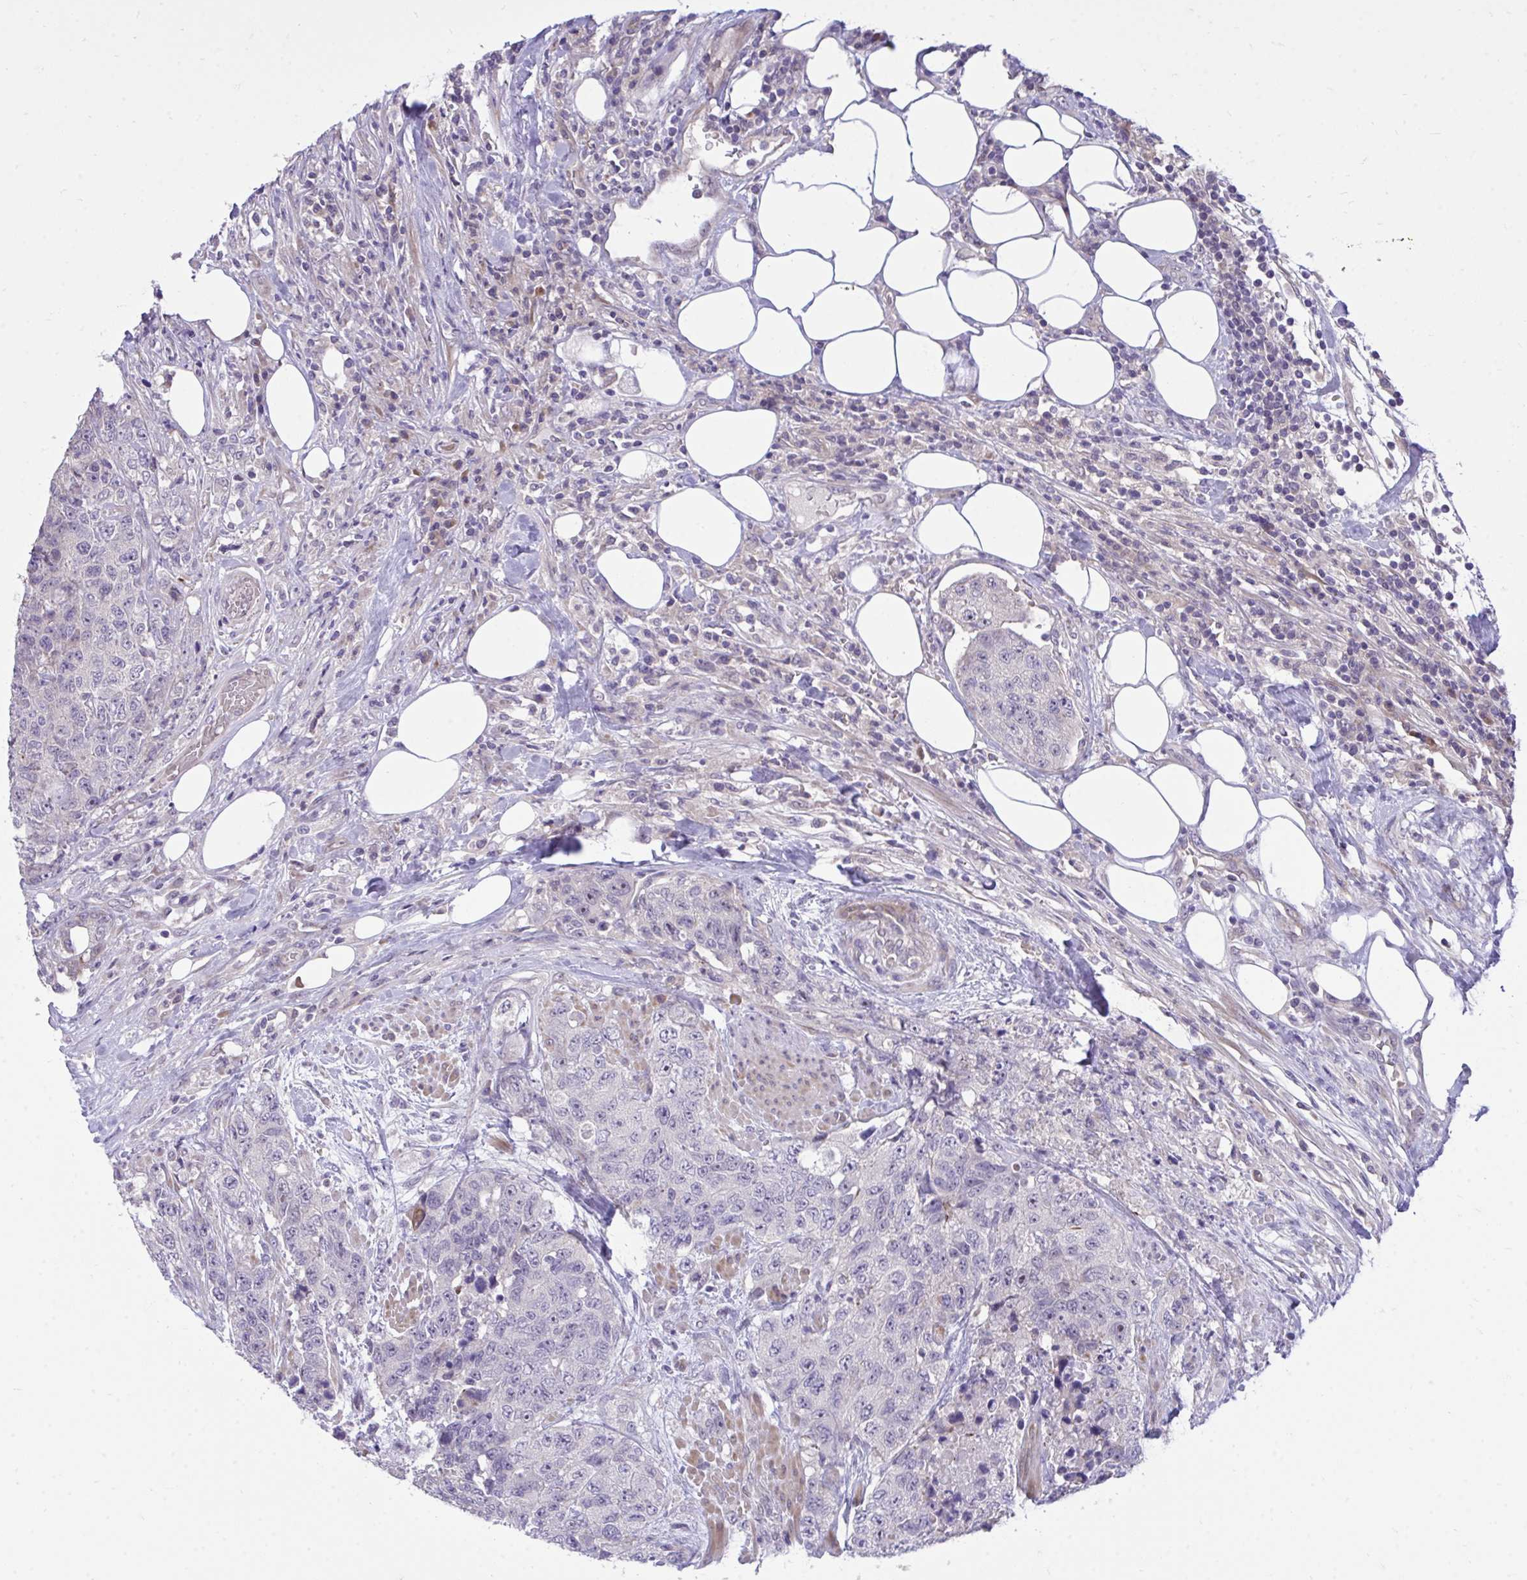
{"staining": {"intensity": "negative", "quantity": "none", "location": "none"}, "tissue": "urothelial cancer", "cell_type": "Tumor cells", "image_type": "cancer", "snomed": [{"axis": "morphology", "description": "Urothelial carcinoma, High grade"}, {"axis": "topography", "description": "Urinary bladder"}], "caption": "There is no significant expression in tumor cells of high-grade urothelial carcinoma.", "gene": "HMBOX1", "patient": {"sex": "female", "age": 78}}